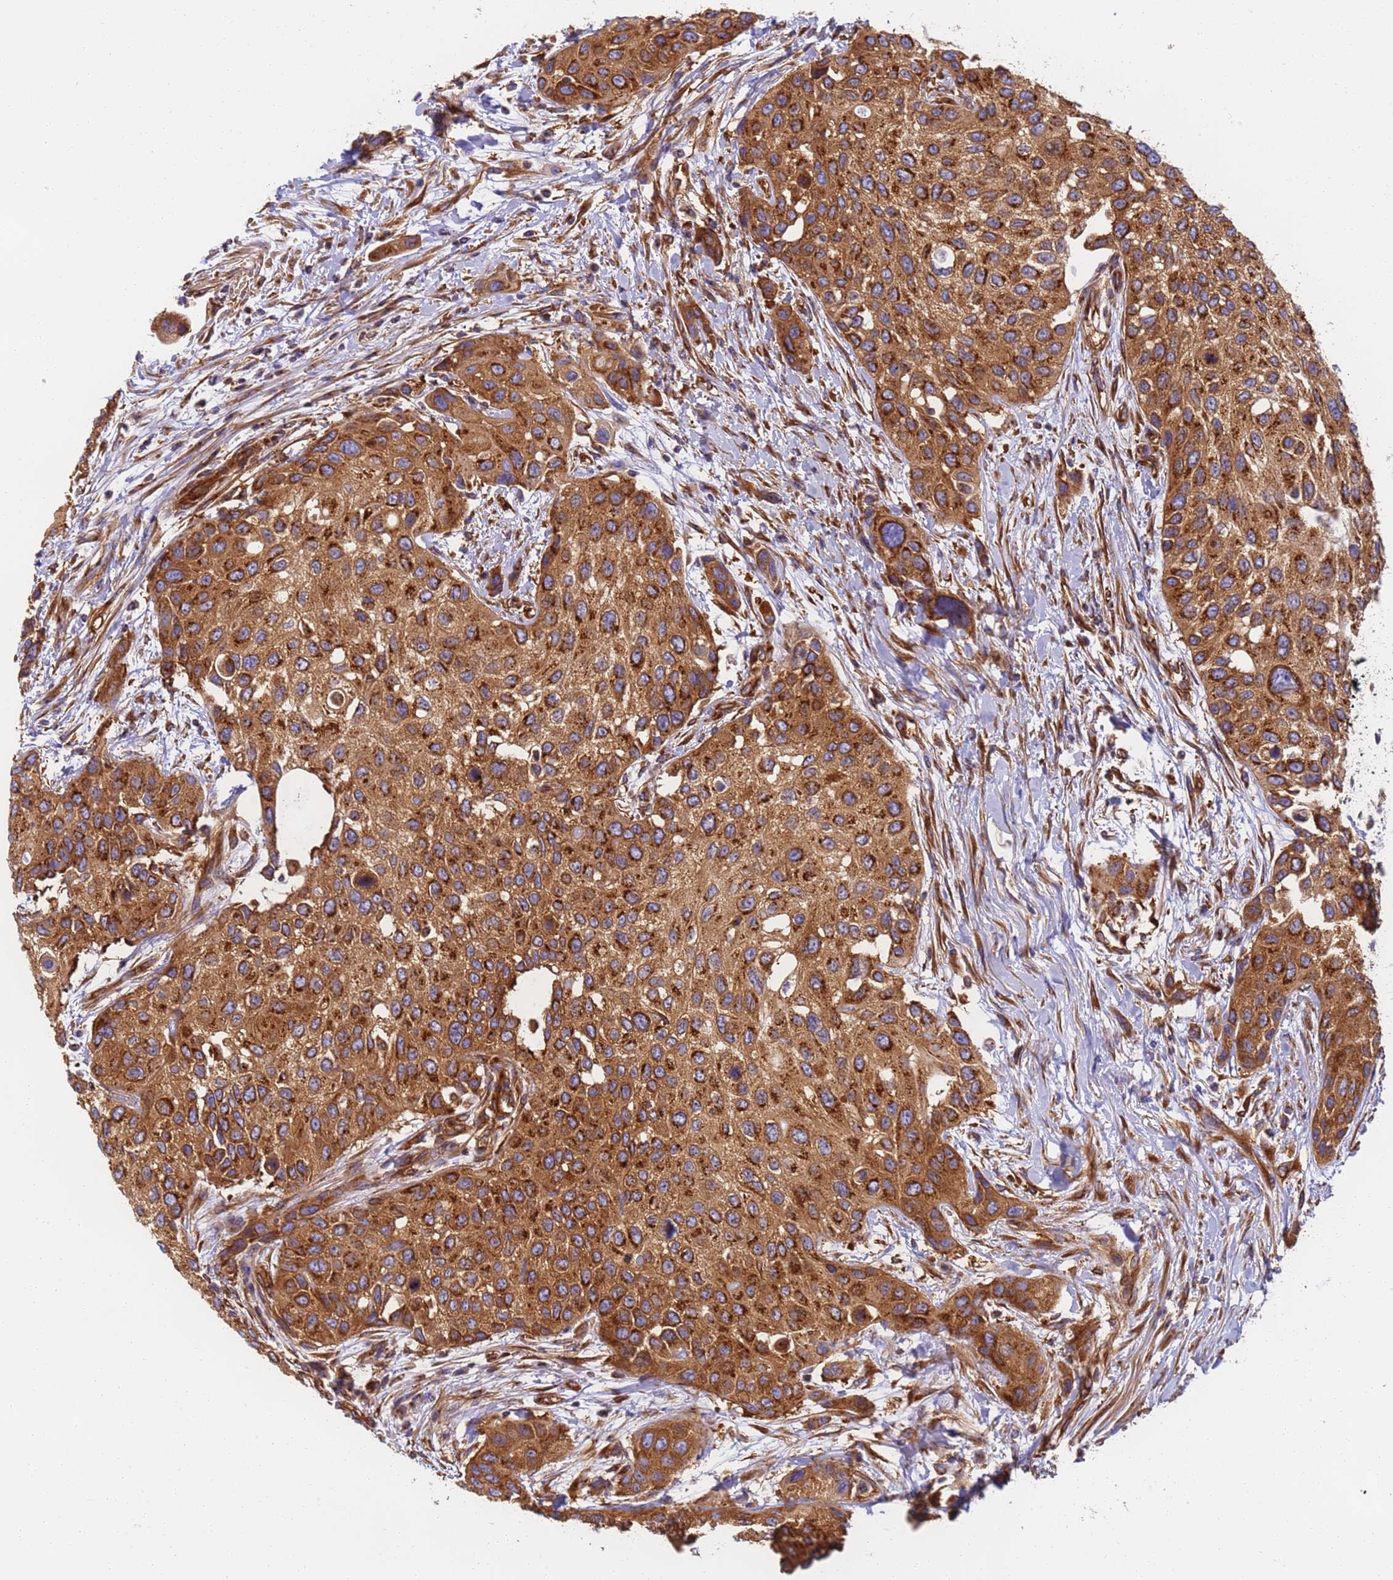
{"staining": {"intensity": "strong", "quantity": ">75%", "location": "cytoplasmic/membranous"}, "tissue": "urothelial cancer", "cell_type": "Tumor cells", "image_type": "cancer", "snomed": [{"axis": "morphology", "description": "Normal tissue, NOS"}, {"axis": "morphology", "description": "Urothelial carcinoma, High grade"}, {"axis": "topography", "description": "Vascular tissue"}, {"axis": "topography", "description": "Urinary bladder"}], "caption": "Tumor cells exhibit high levels of strong cytoplasmic/membranous expression in about >75% of cells in urothelial carcinoma (high-grade).", "gene": "DYNC1I2", "patient": {"sex": "female", "age": 56}}